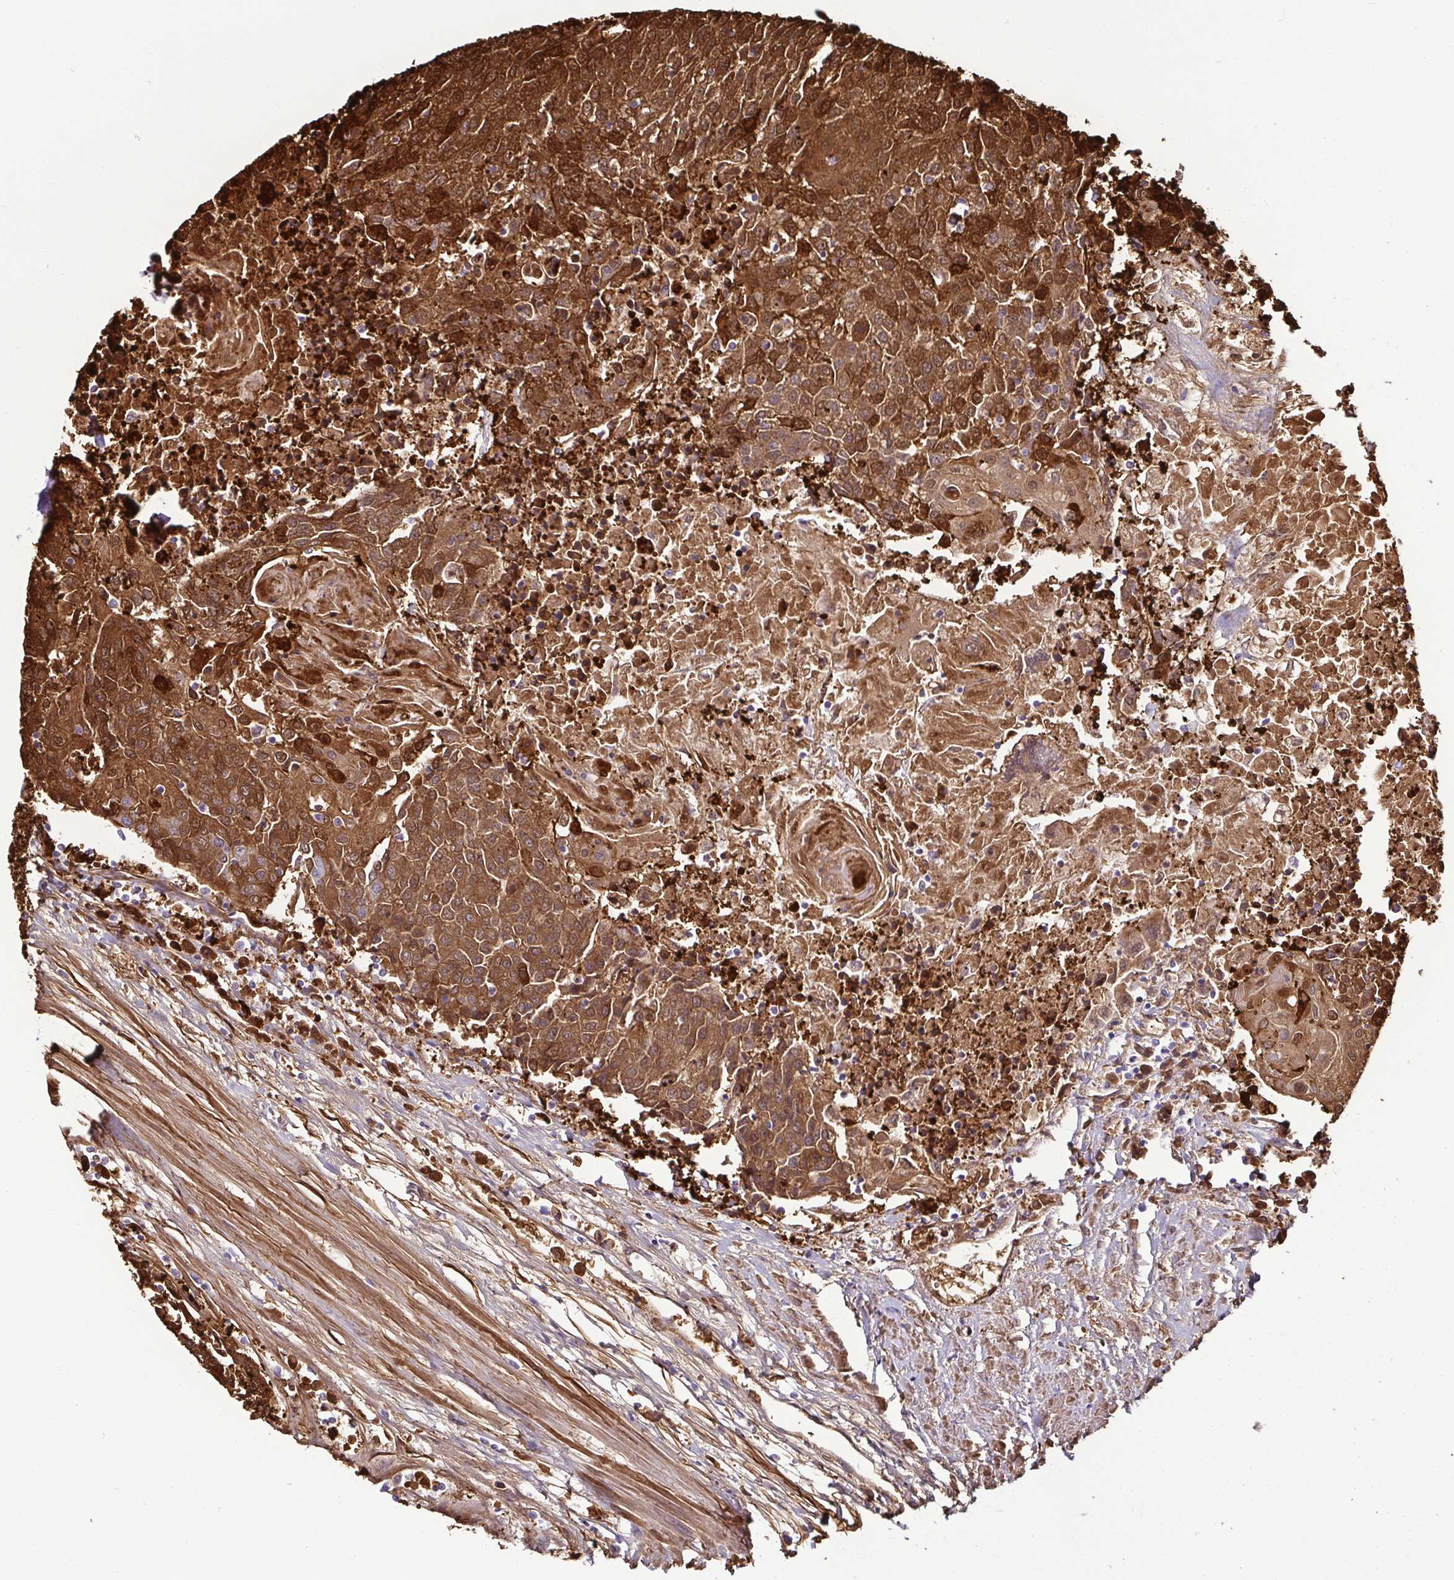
{"staining": {"intensity": "moderate", "quantity": ">75%", "location": "cytoplasmic/membranous,nuclear"}, "tissue": "urothelial cancer", "cell_type": "Tumor cells", "image_type": "cancer", "snomed": [{"axis": "morphology", "description": "Urothelial carcinoma, High grade"}, {"axis": "topography", "description": "Urinary bladder"}], "caption": "The image displays staining of urothelial carcinoma (high-grade), revealing moderate cytoplasmic/membranous and nuclear protein staining (brown color) within tumor cells.", "gene": "CASP14", "patient": {"sex": "female", "age": 85}}